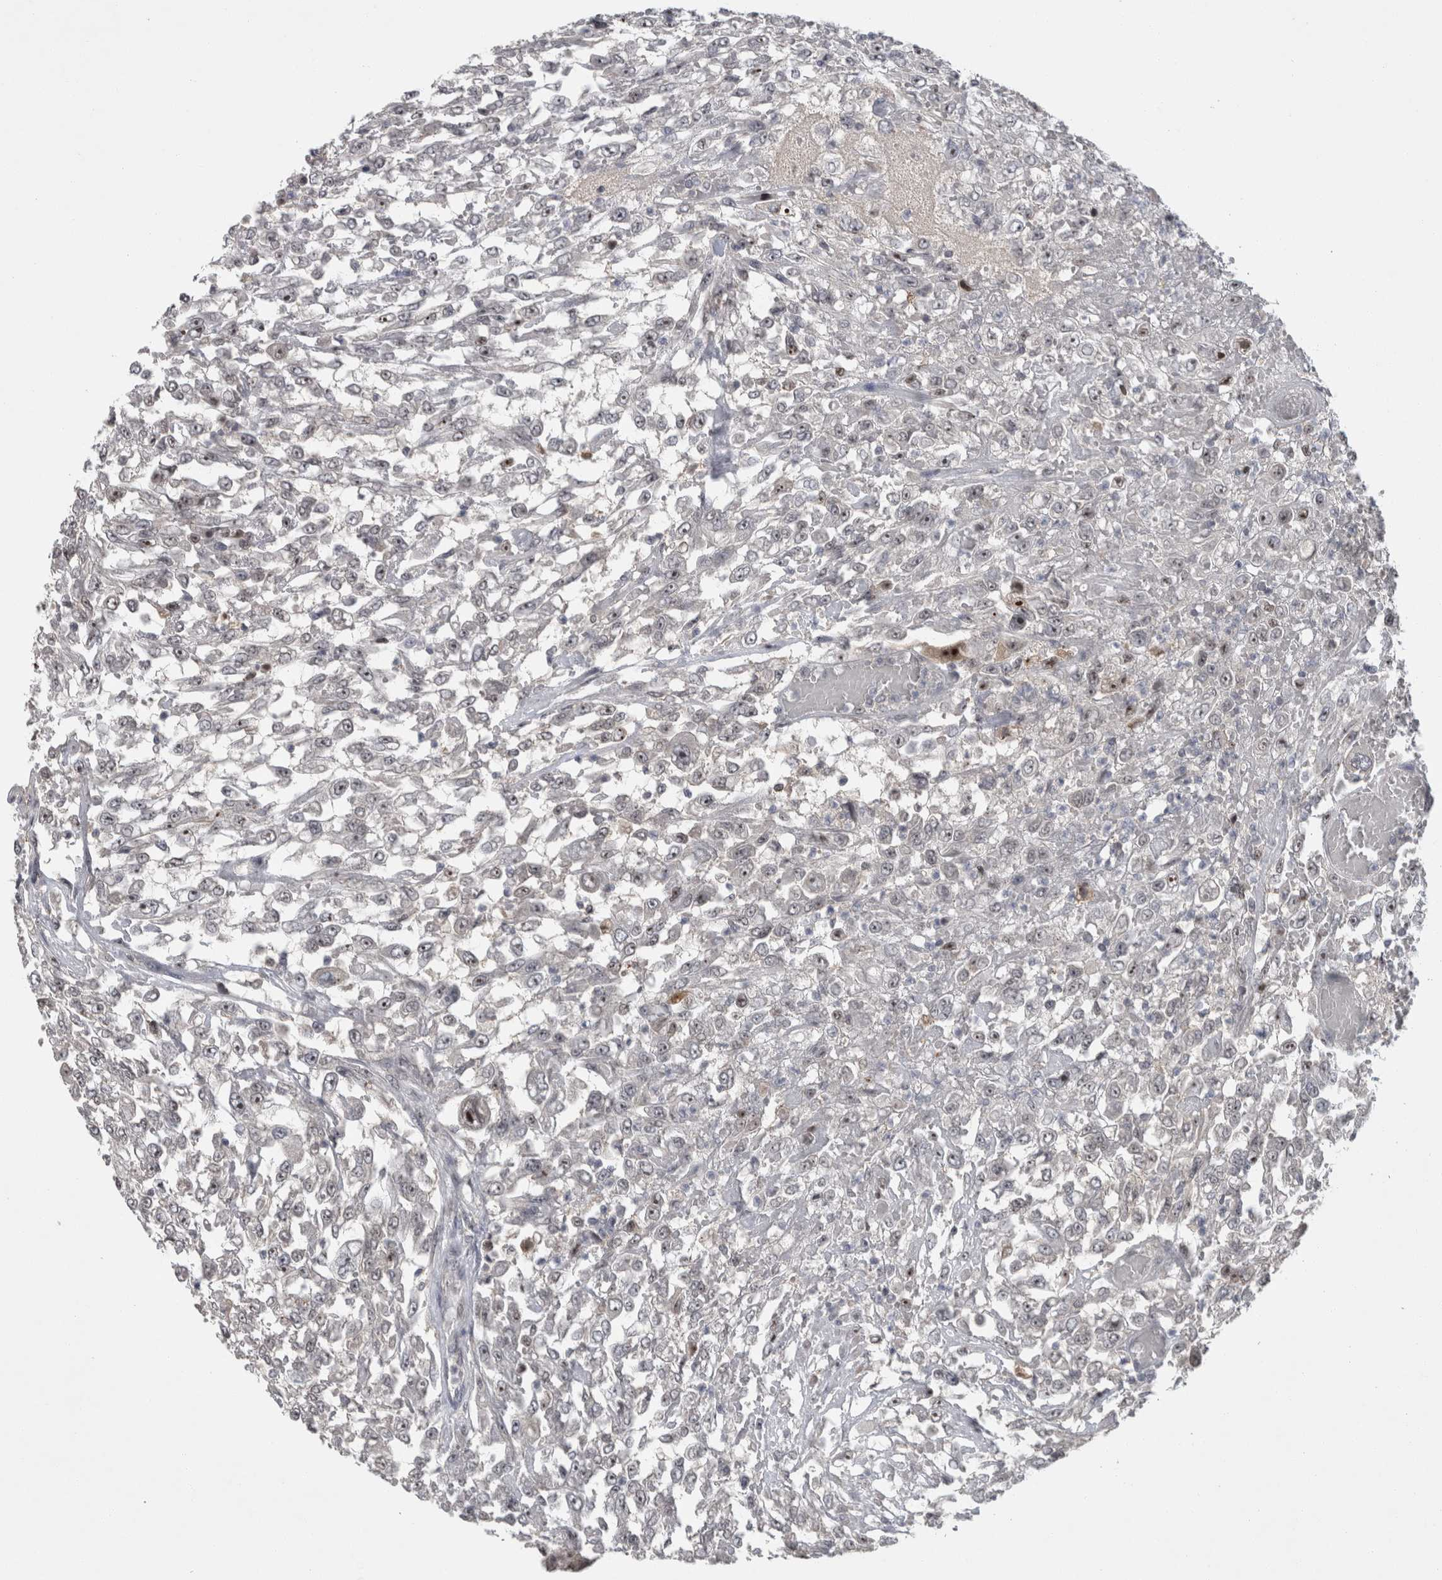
{"staining": {"intensity": "moderate", "quantity": ">75%", "location": "nuclear"}, "tissue": "urothelial cancer", "cell_type": "Tumor cells", "image_type": "cancer", "snomed": [{"axis": "morphology", "description": "Urothelial carcinoma, High grade"}, {"axis": "topography", "description": "Urinary bladder"}], "caption": "Approximately >75% of tumor cells in urothelial cancer display moderate nuclear protein staining as visualized by brown immunohistochemical staining.", "gene": "RBM28", "patient": {"sex": "male", "age": 46}}